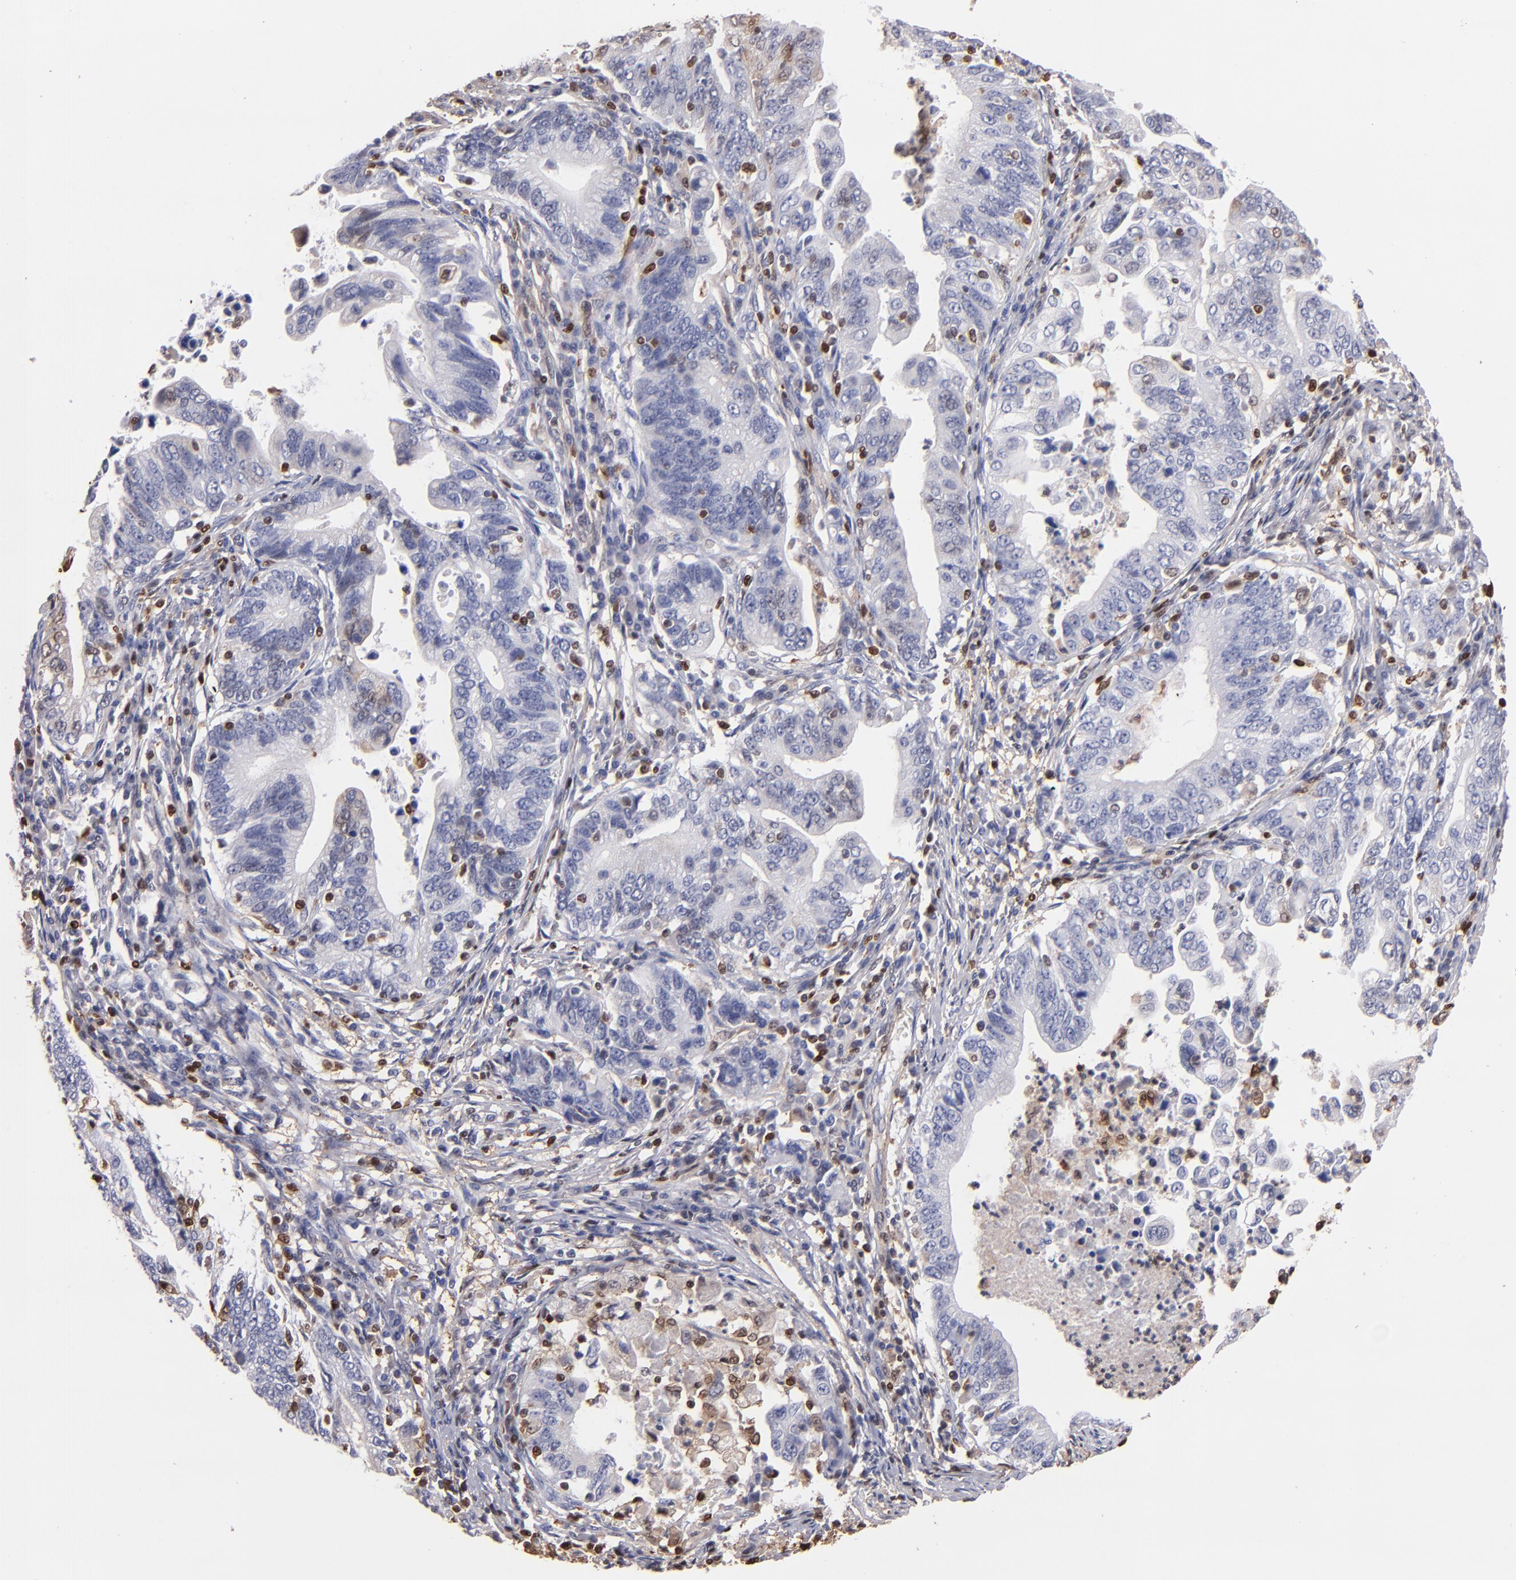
{"staining": {"intensity": "weak", "quantity": "<25%", "location": "cytoplasmic/membranous"}, "tissue": "stomach cancer", "cell_type": "Tumor cells", "image_type": "cancer", "snomed": [{"axis": "morphology", "description": "Adenocarcinoma, NOS"}, {"axis": "topography", "description": "Stomach, upper"}], "caption": "An image of stomach adenocarcinoma stained for a protein demonstrates no brown staining in tumor cells.", "gene": "S100A4", "patient": {"sex": "male", "age": 71}}